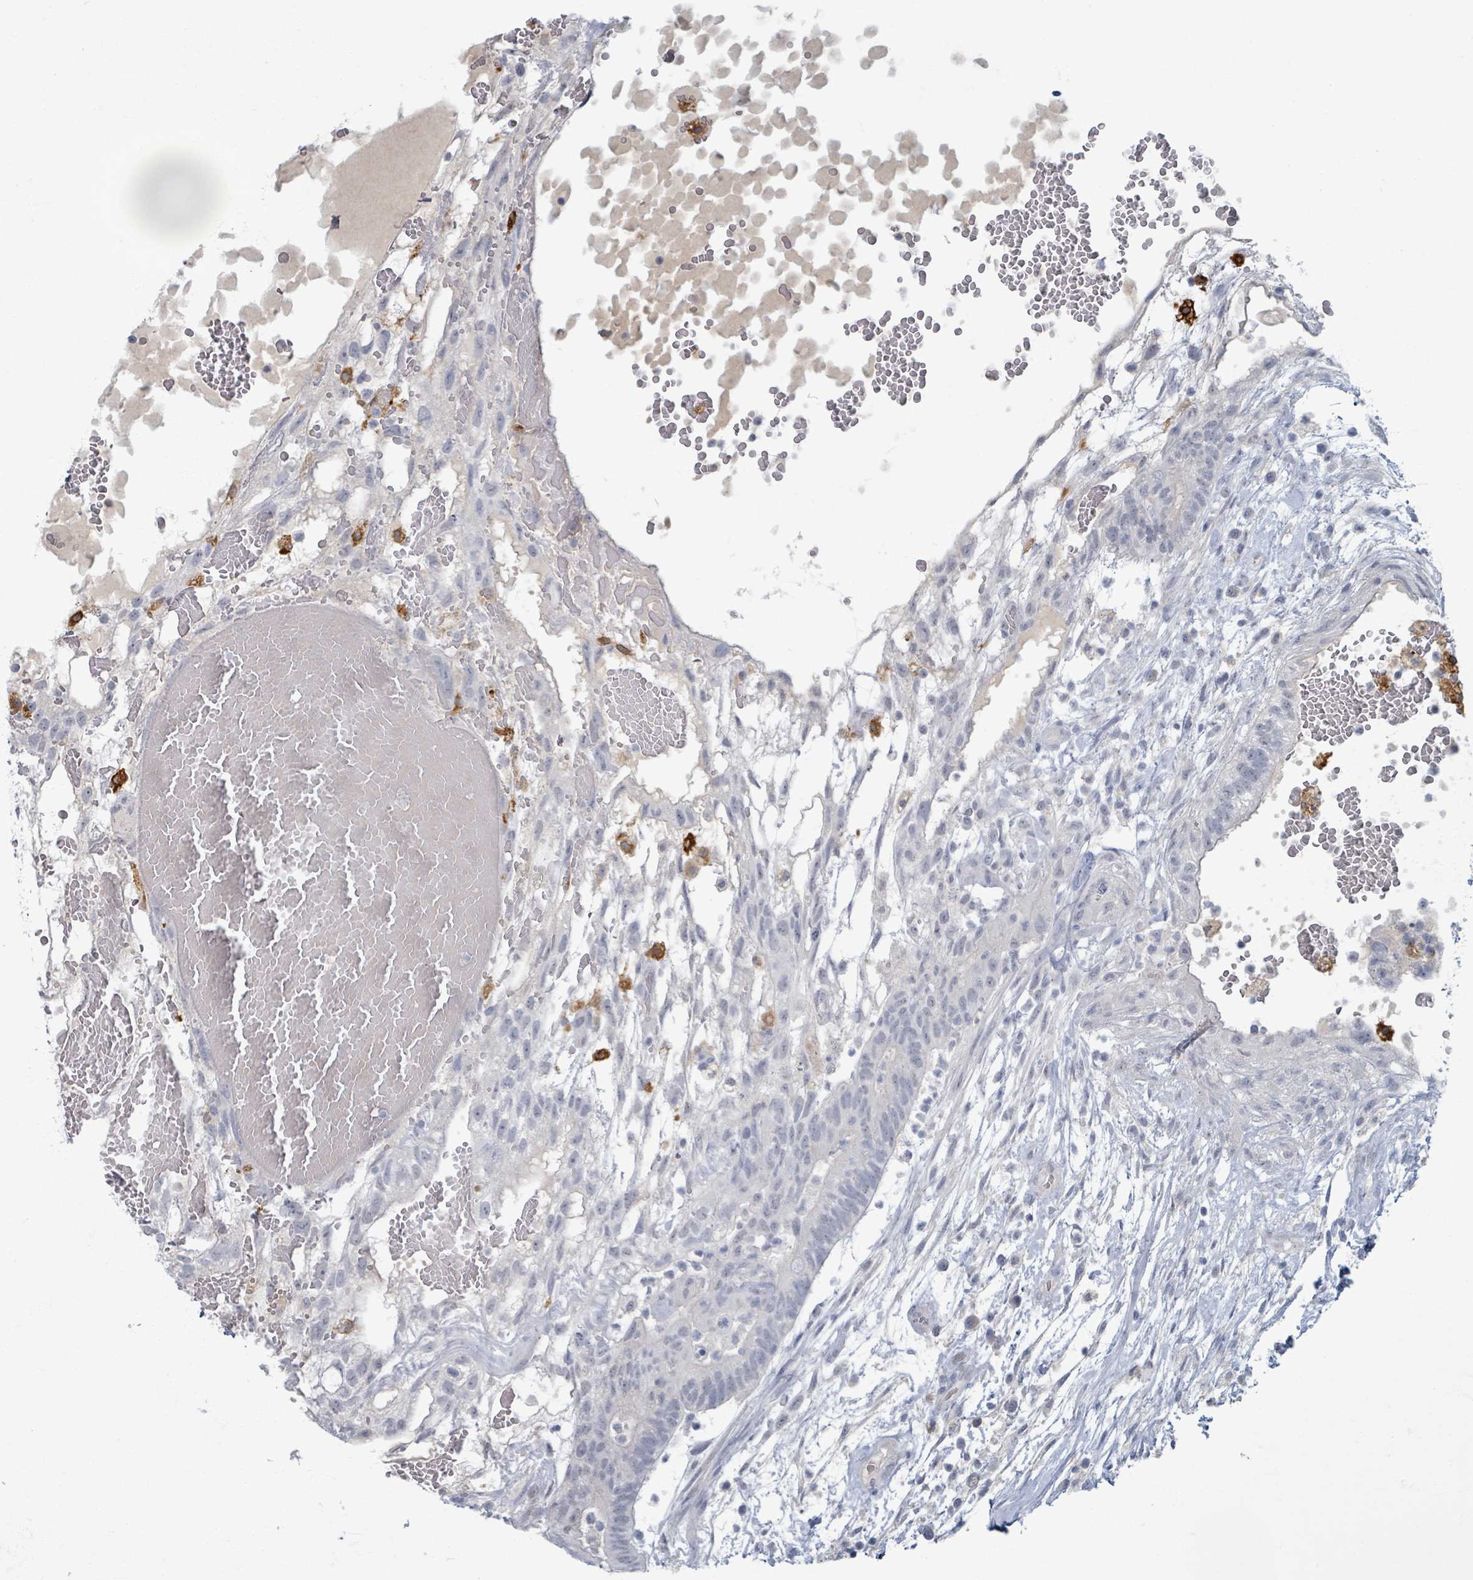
{"staining": {"intensity": "negative", "quantity": "none", "location": "none"}, "tissue": "testis cancer", "cell_type": "Tumor cells", "image_type": "cancer", "snomed": [{"axis": "morphology", "description": "Normal tissue, NOS"}, {"axis": "morphology", "description": "Carcinoma, Embryonal, NOS"}, {"axis": "topography", "description": "Testis"}], "caption": "Immunohistochemistry (IHC) of human testis embryonal carcinoma demonstrates no staining in tumor cells.", "gene": "WNT11", "patient": {"sex": "male", "age": 32}}